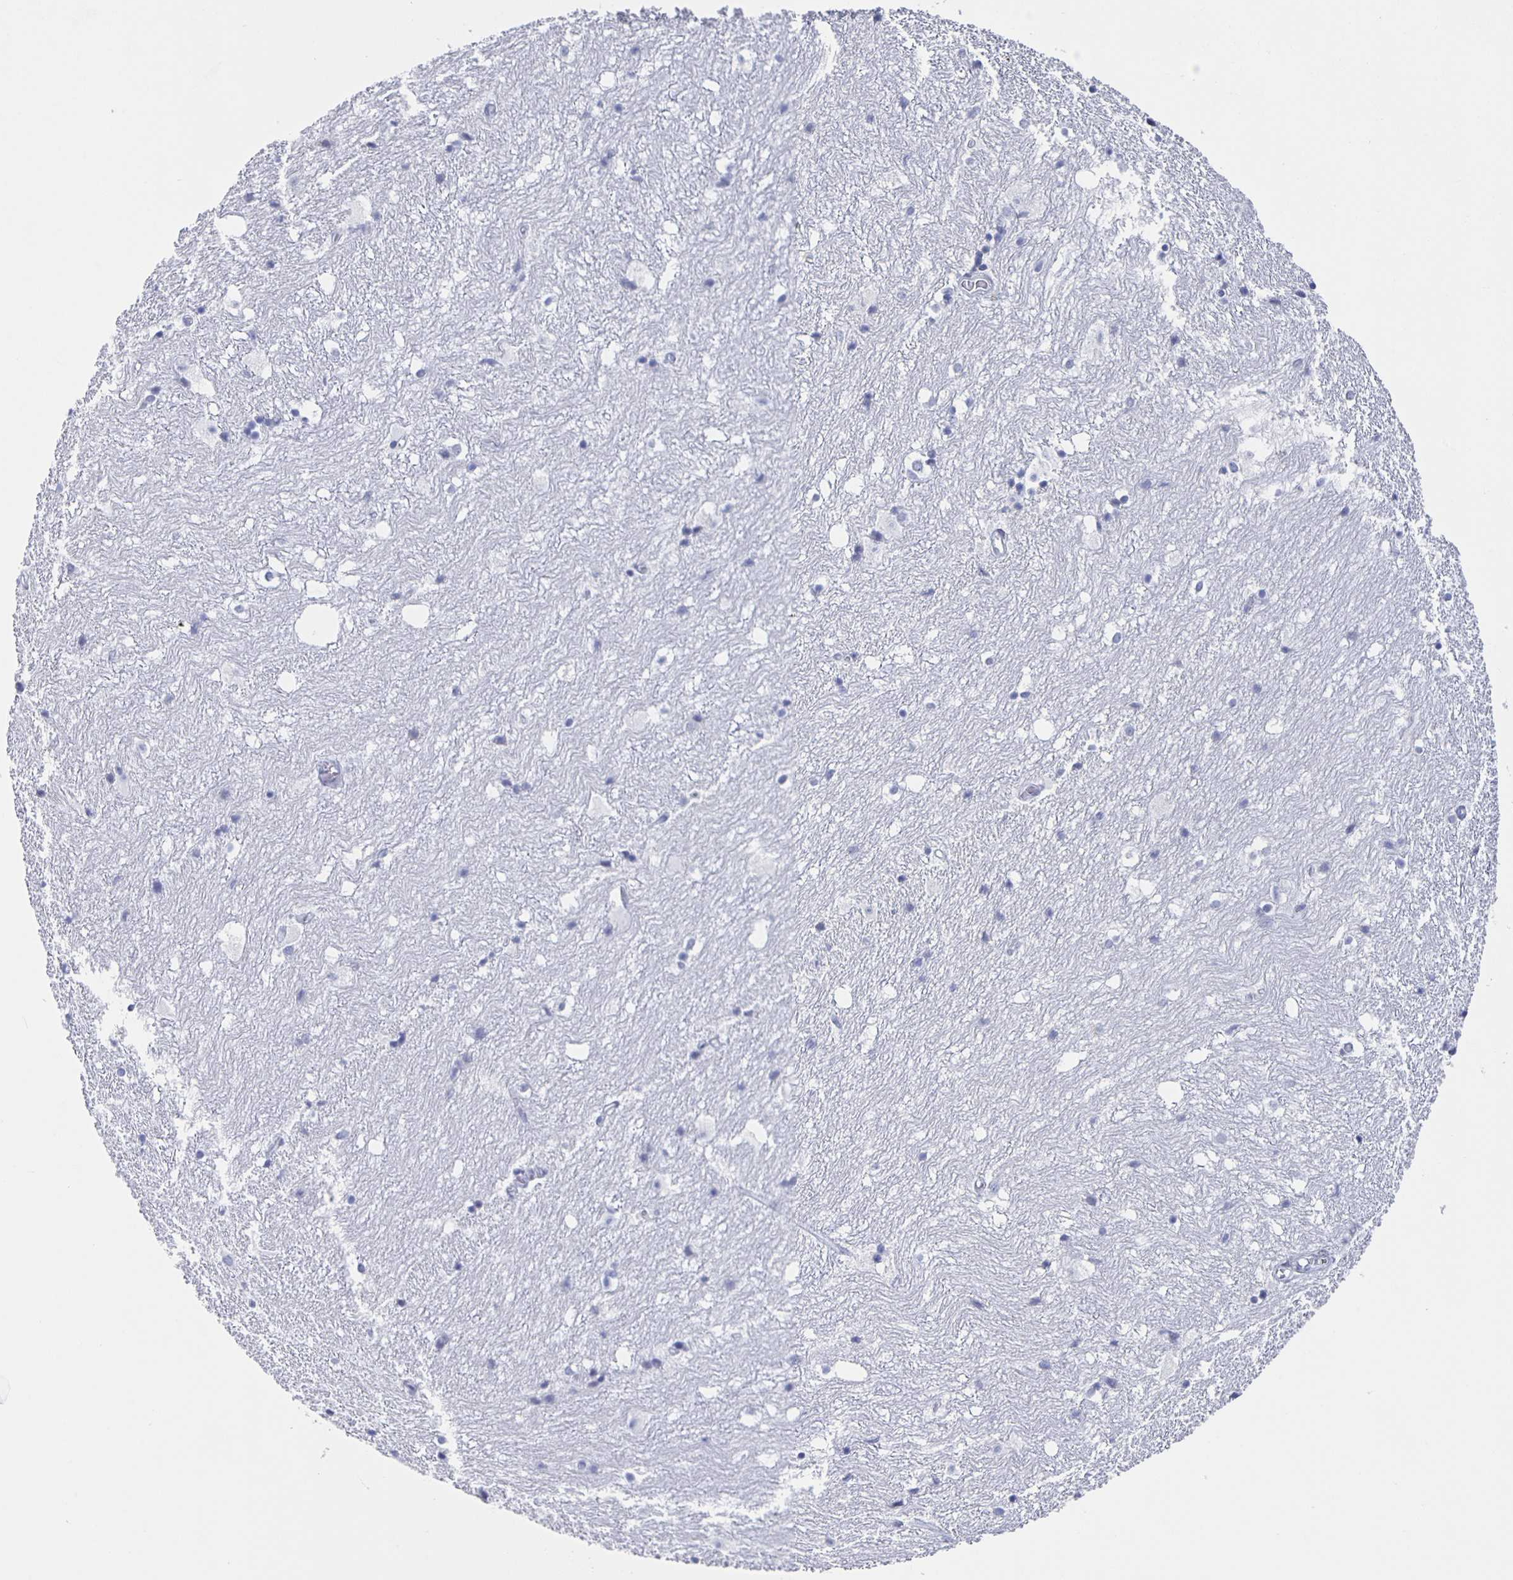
{"staining": {"intensity": "negative", "quantity": "none", "location": "none"}, "tissue": "hippocampus", "cell_type": "Glial cells", "image_type": "normal", "snomed": [{"axis": "morphology", "description": "Normal tissue, NOS"}, {"axis": "topography", "description": "Hippocampus"}], "caption": "This is a micrograph of IHC staining of unremarkable hippocampus, which shows no staining in glial cells.", "gene": "CCDC17", "patient": {"sex": "female", "age": 52}}